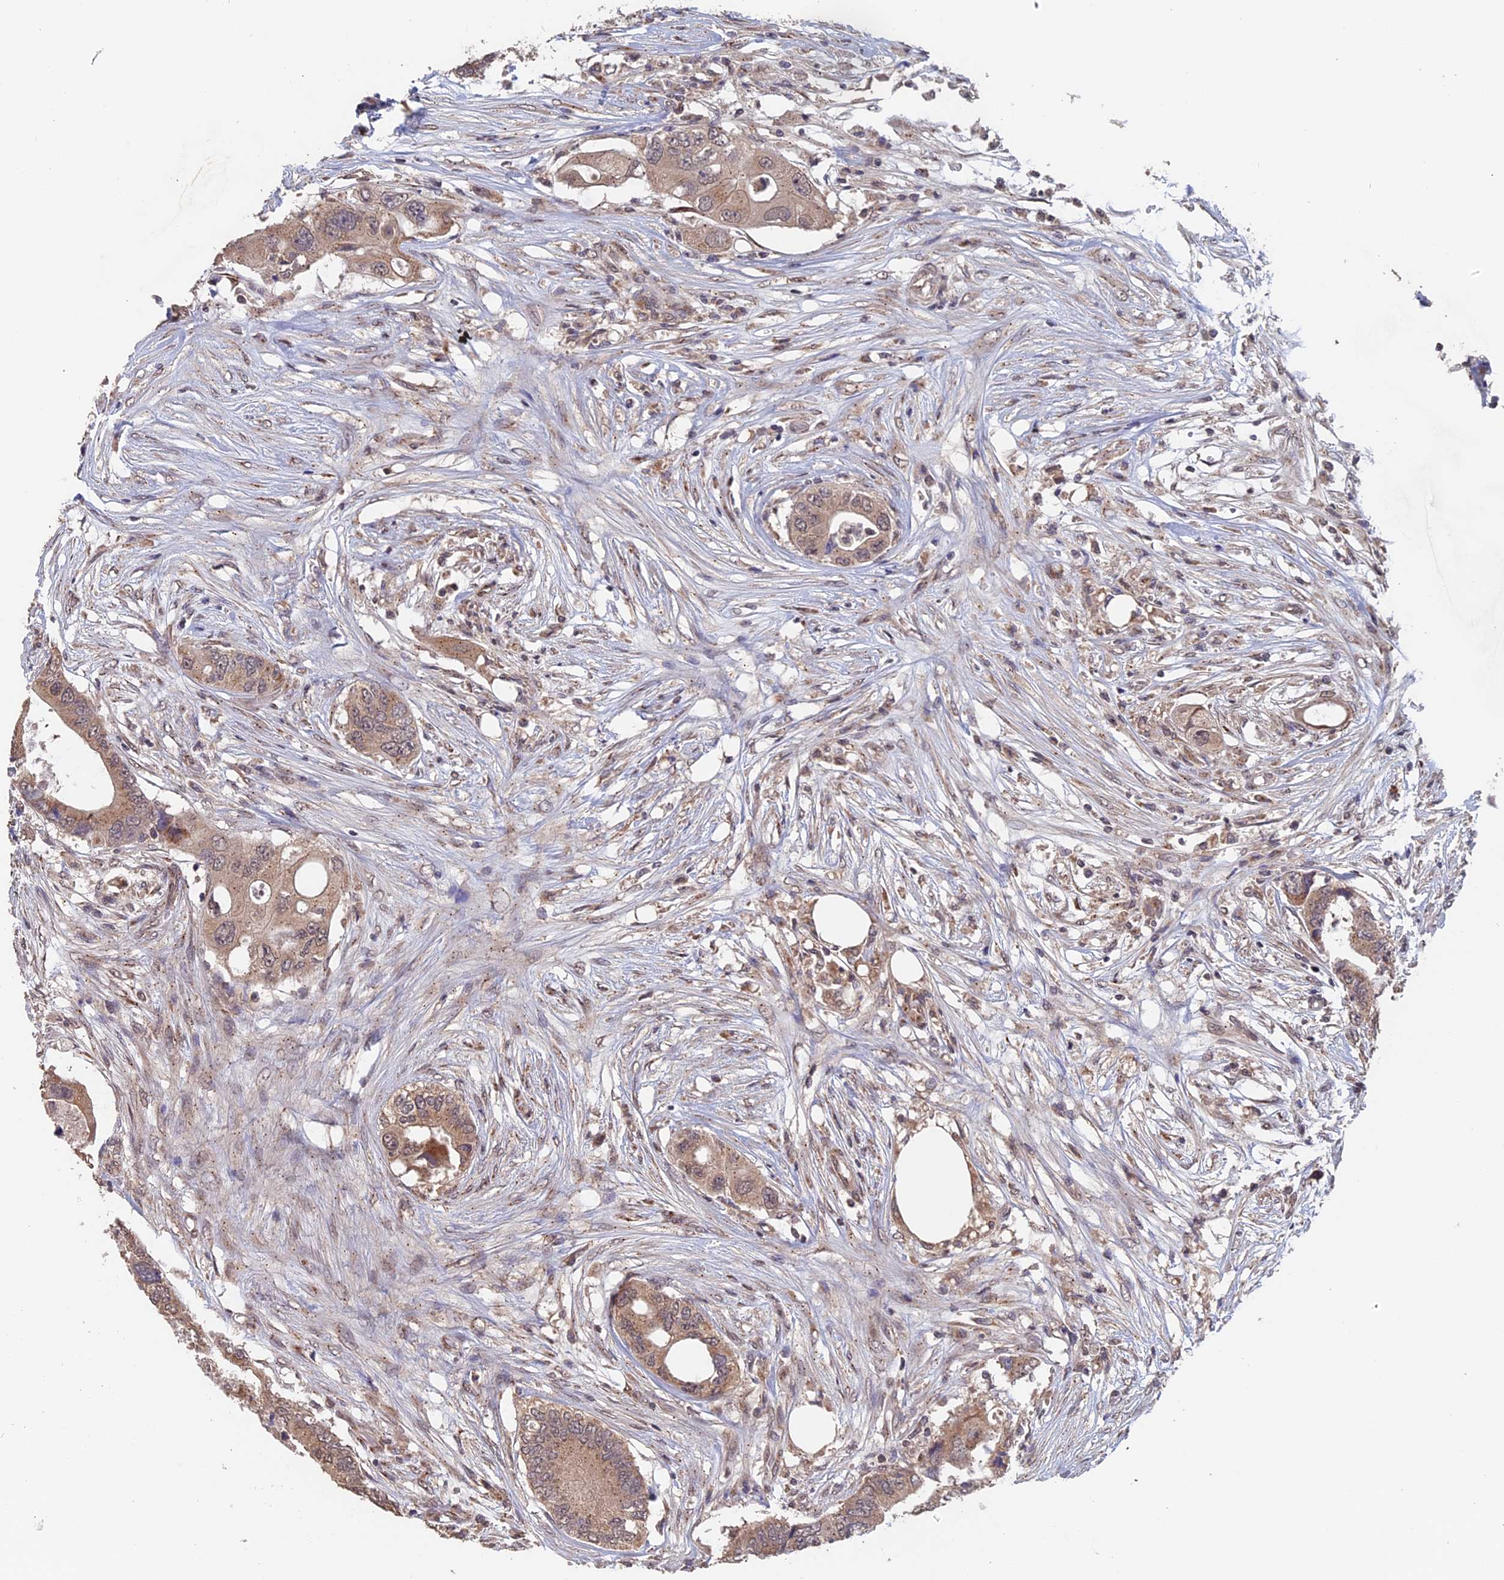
{"staining": {"intensity": "weak", "quantity": ">75%", "location": "cytoplasmic/membranous"}, "tissue": "colorectal cancer", "cell_type": "Tumor cells", "image_type": "cancer", "snomed": [{"axis": "morphology", "description": "Adenocarcinoma, NOS"}, {"axis": "topography", "description": "Colon"}], "caption": "High-magnification brightfield microscopy of colorectal adenocarcinoma stained with DAB (3,3'-diaminobenzidine) (brown) and counterstained with hematoxylin (blue). tumor cells exhibit weak cytoplasmic/membranous staining is present in about>75% of cells.", "gene": "PIGQ", "patient": {"sex": "male", "age": 71}}